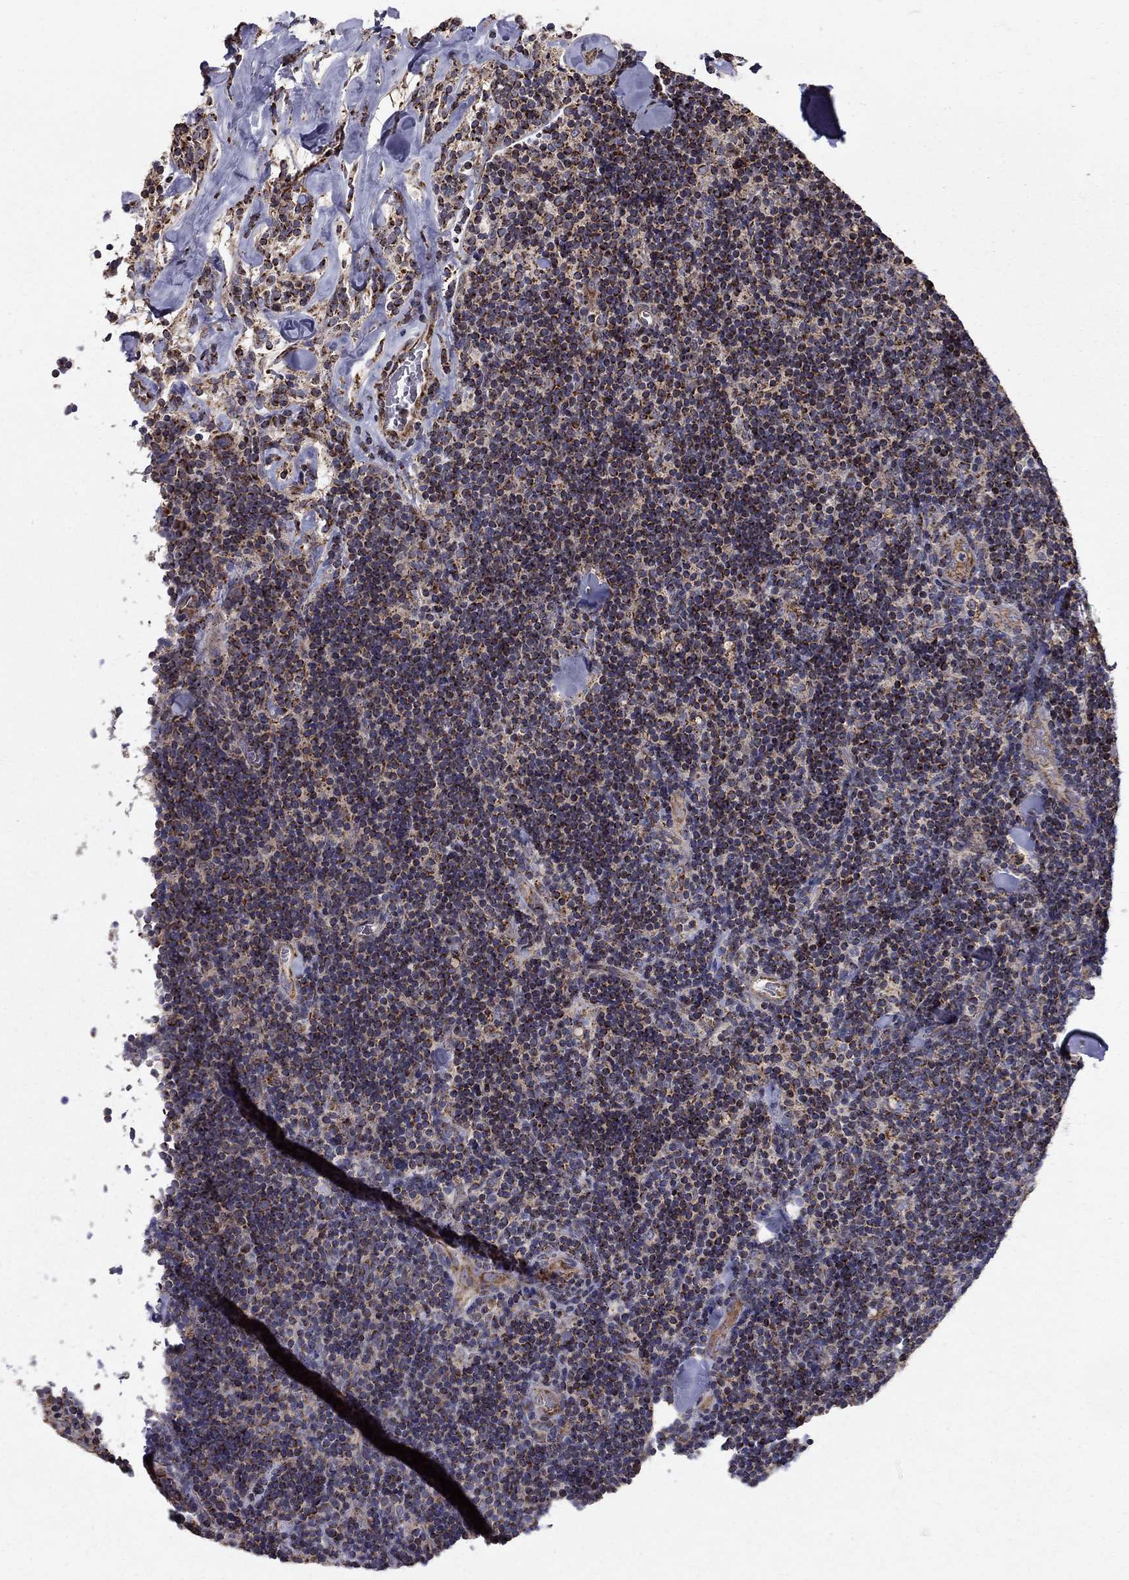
{"staining": {"intensity": "moderate", "quantity": "25%-75%", "location": "cytoplasmic/membranous"}, "tissue": "lymphoma", "cell_type": "Tumor cells", "image_type": "cancer", "snomed": [{"axis": "morphology", "description": "Malignant lymphoma, non-Hodgkin's type, Low grade"}, {"axis": "topography", "description": "Lymph node"}], "caption": "Human lymphoma stained with a brown dye displays moderate cytoplasmic/membranous positive positivity in approximately 25%-75% of tumor cells.", "gene": "NDUFS8", "patient": {"sex": "female", "age": 56}}